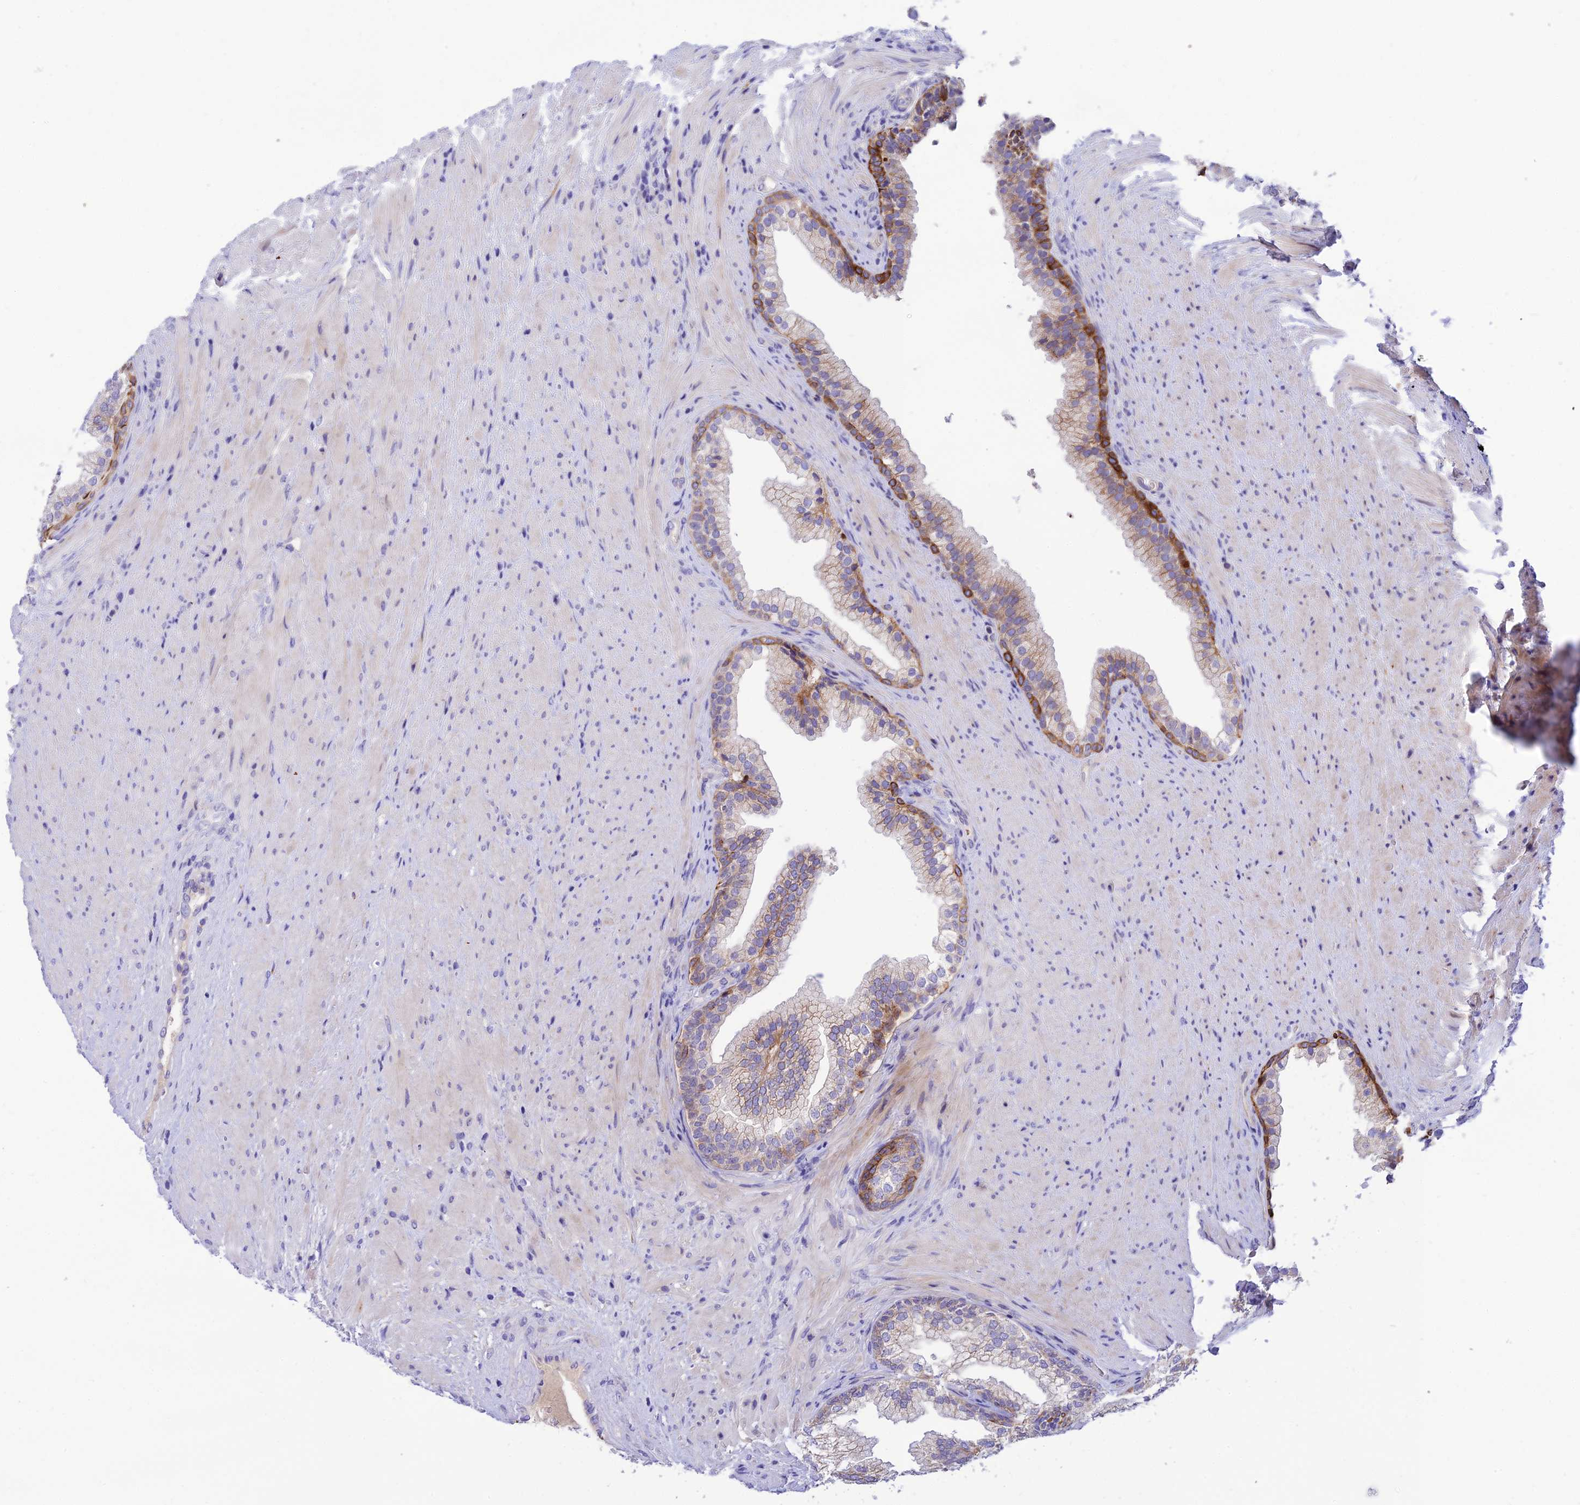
{"staining": {"intensity": "moderate", "quantity": "<25%", "location": "cytoplasmic/membranous"}, "tissue": "prostate", "cell_type": "Glandular cells", "image_type": "normal", "snomed": [{"axis": "morphology", "description": "Normal tissue, NOS"}, {"axis": "topography", "description": "Prostate"}], "caption": "DAB (3,3'-diaminobenzidine) immunohistochemical staining of normal human prostate demonstrates moderate cytoplasmic/membranous protein positivity in approximately <25% of glandular cells.", "gene": "CCDC157", "patient": {"sex": "male", "age": 76}}